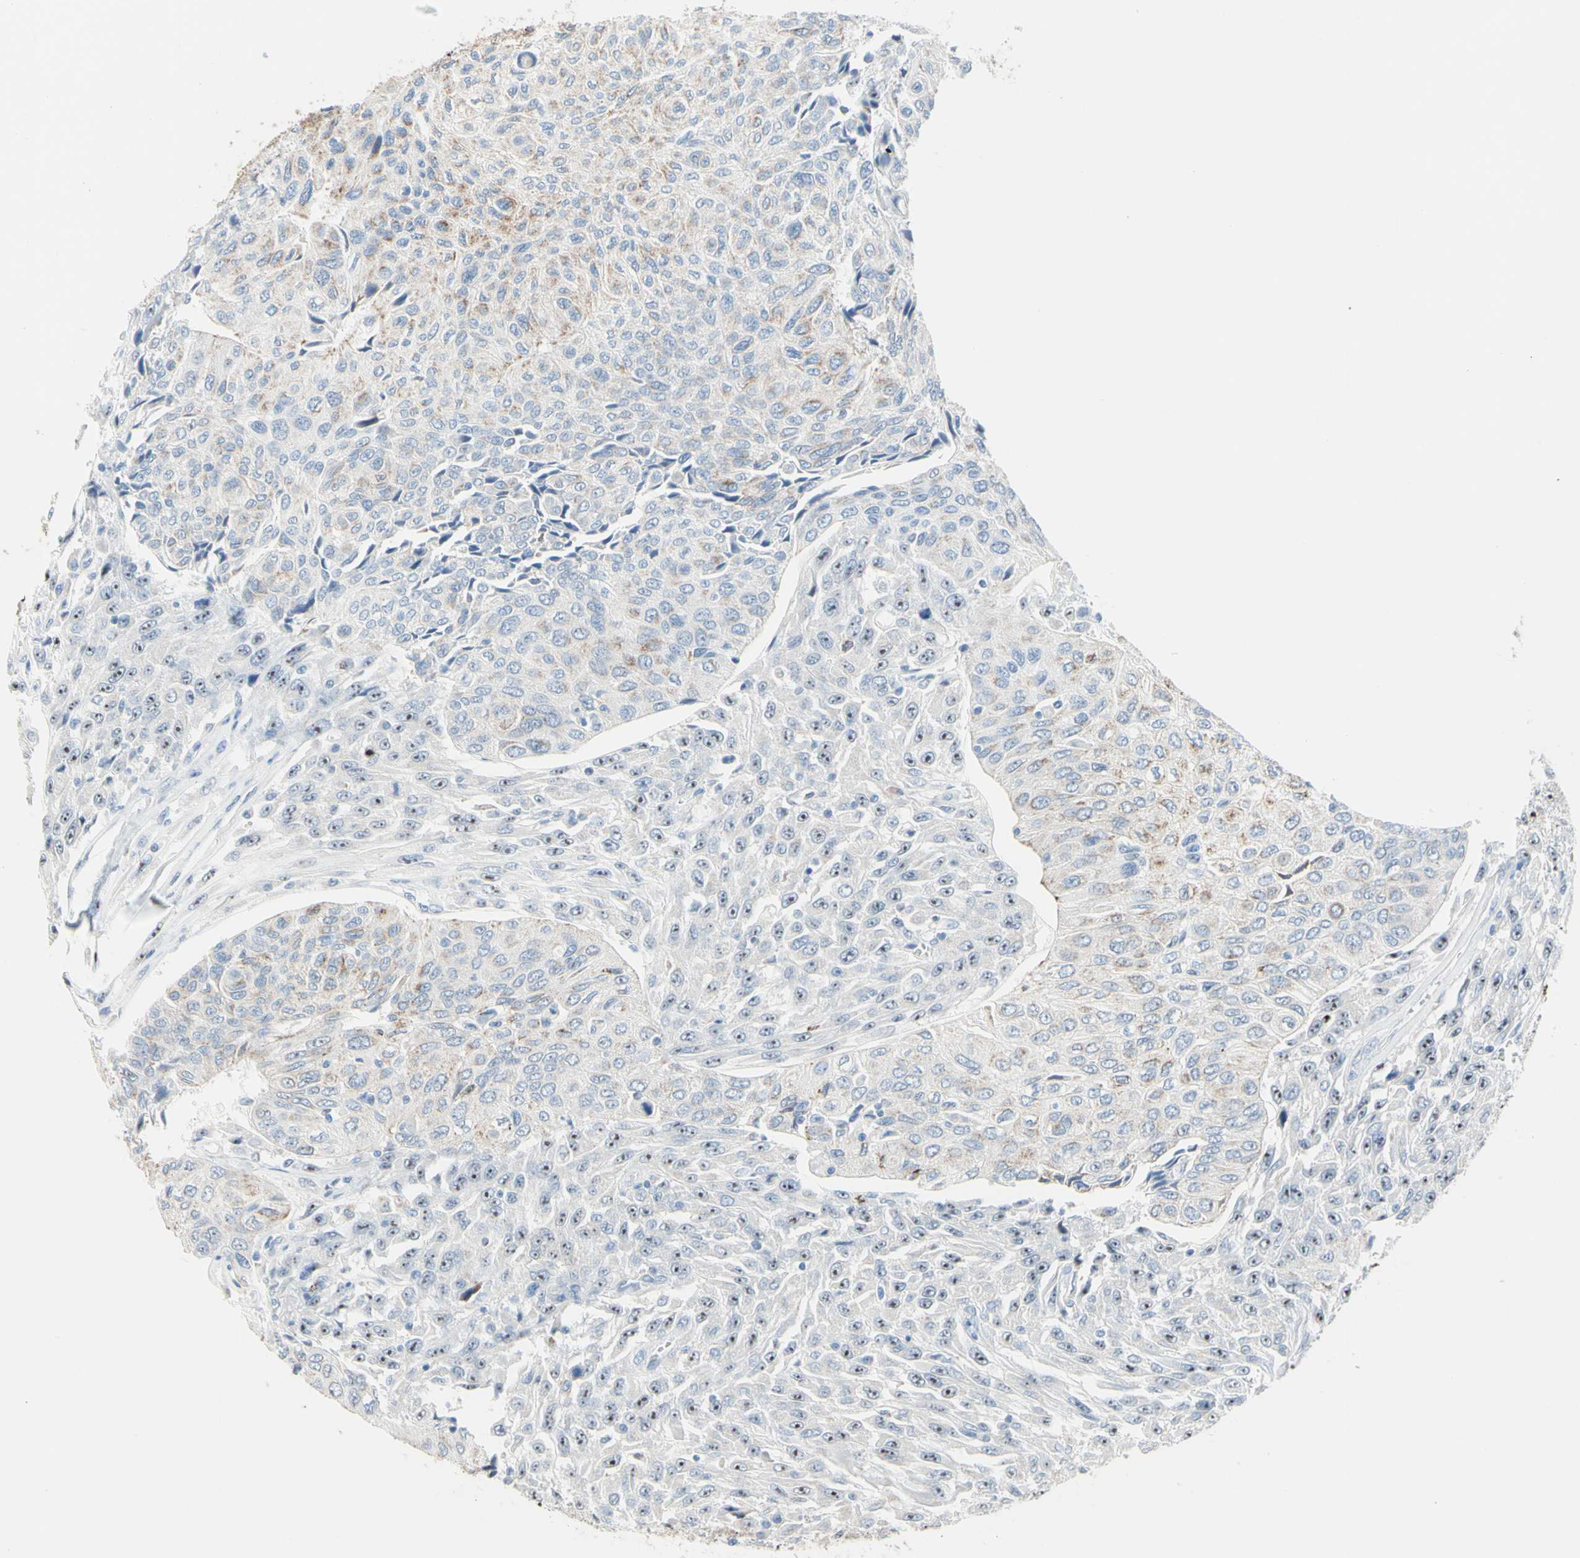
{"staining": {"intensity": "moderate", "quantity": "25%-75%", "location": "cytoplasmic/membranous,nuclear"}, "tissue": "urothelial cancer", "cell_type": "Tumor cells", "image_type": "cancer", "snomed": [{"axis": "morphology", "description": "Urothelial carcinoma, High grade"}, {"axis": "topography", "description": "Urinary bladder"}], "caption": "Urothelial carcinoma (high-grade) tissue exhibits moderate cytoplasmic/membranous and nuclear positivity in about 25%-75% of tumor cells, visualized by immunohistochemistry.", "gene": "CYSLTR1", "patient": {"sex": "male", "age": 66}}